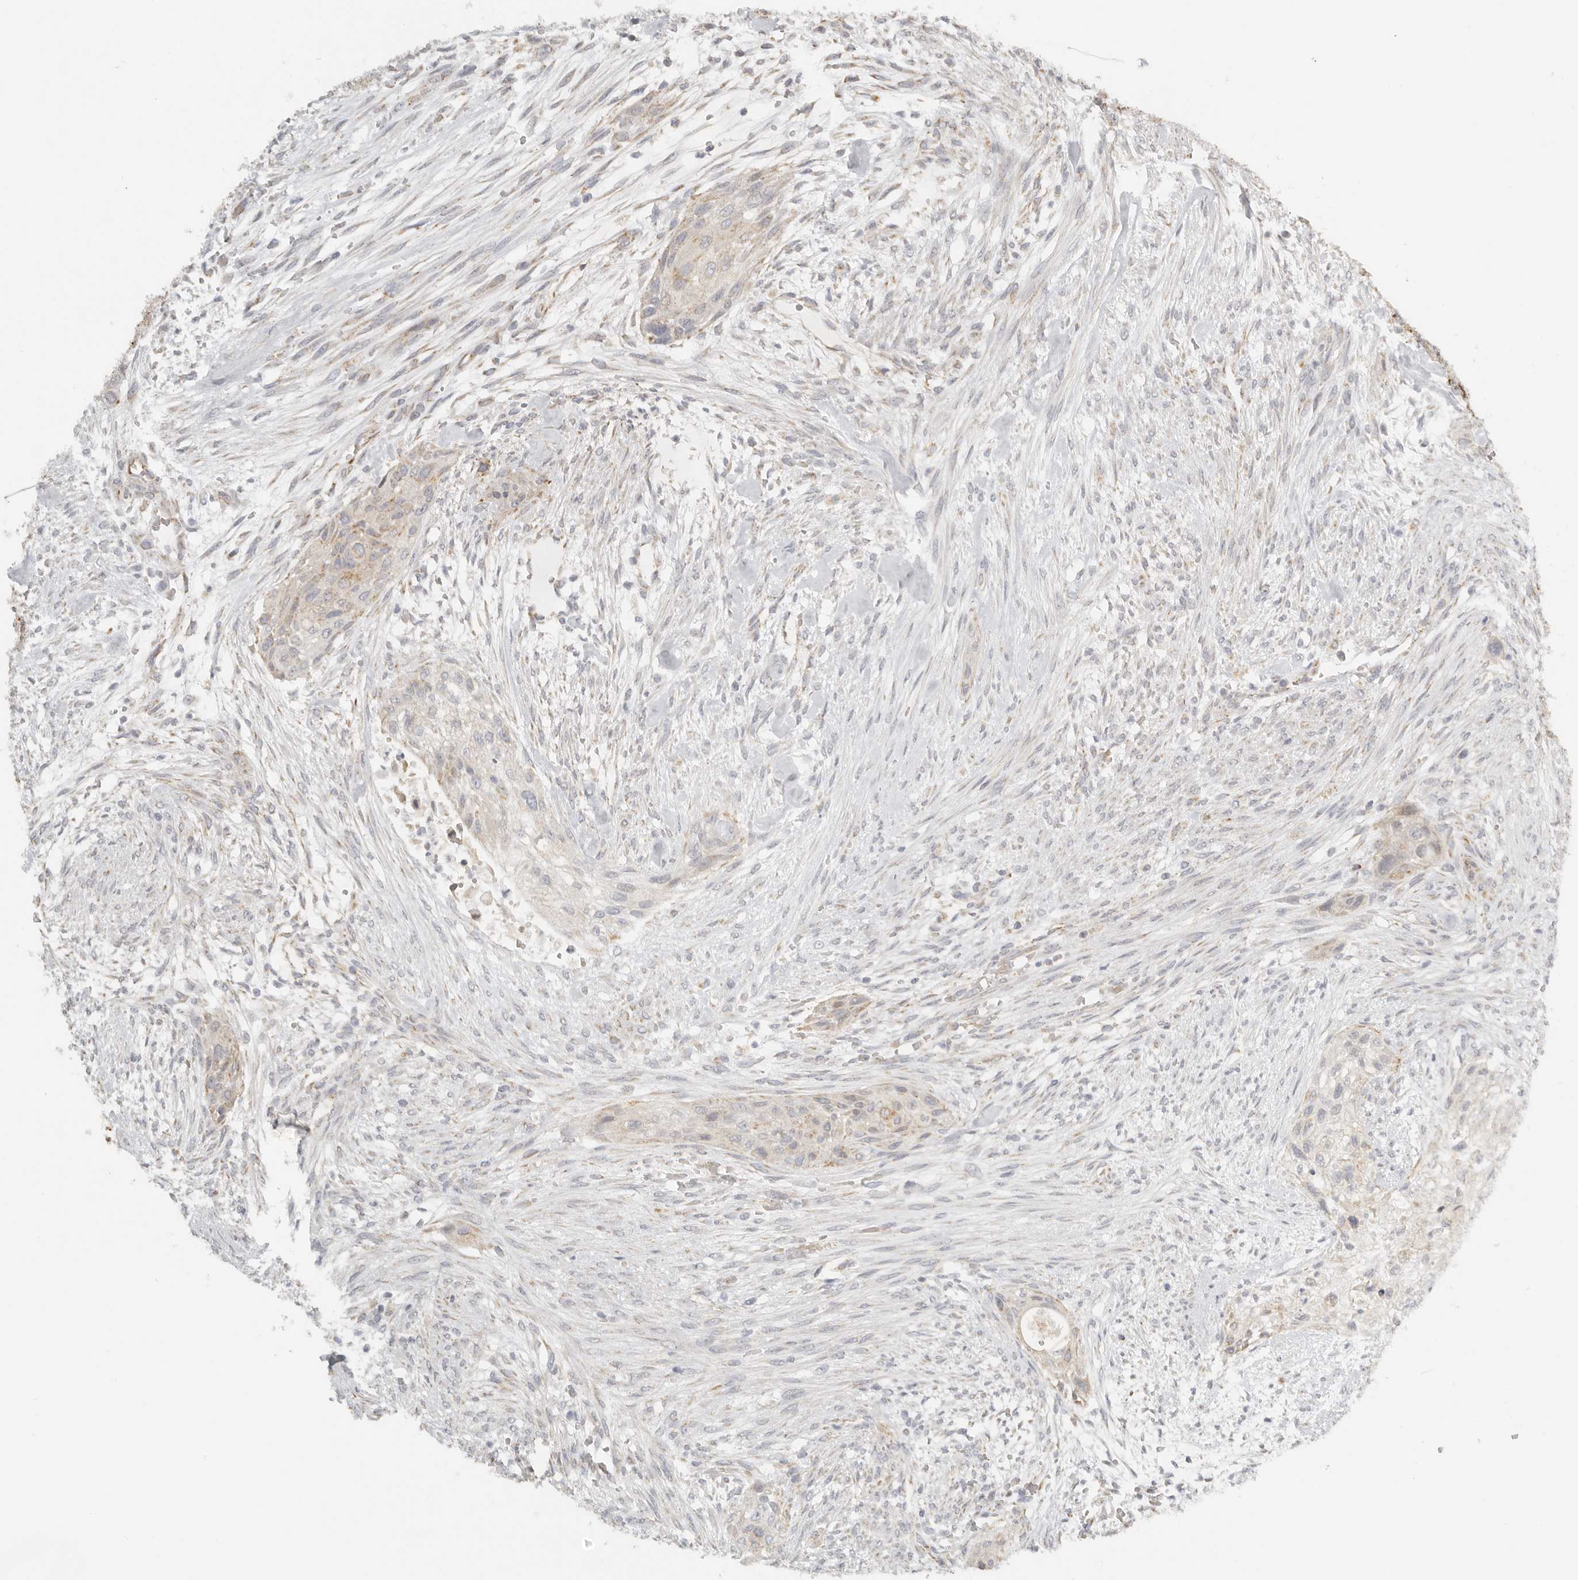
{"staining": {"intensity": "weak", "quantity": ">75%", "location": "cytoplasmic/membranous"}, "tissue": "urothelial cancer", "cell_type": "Tumor cells", "image_type": "cancer", "snomed": [{"axis": "morphology", "description": "Urothelial carcinoma, High grade"}, {"axis": "topography", "description": "Urinary bladder"}], "caption": "This is an image of immunohistochemistry (IHC) staining of high-grade urothelial carcinoma, which shows weak staining in the cytoplasmic/membranous of tumor cells.", "gene": "KDF1", "patient": {"sex": "male", "age": 35}}